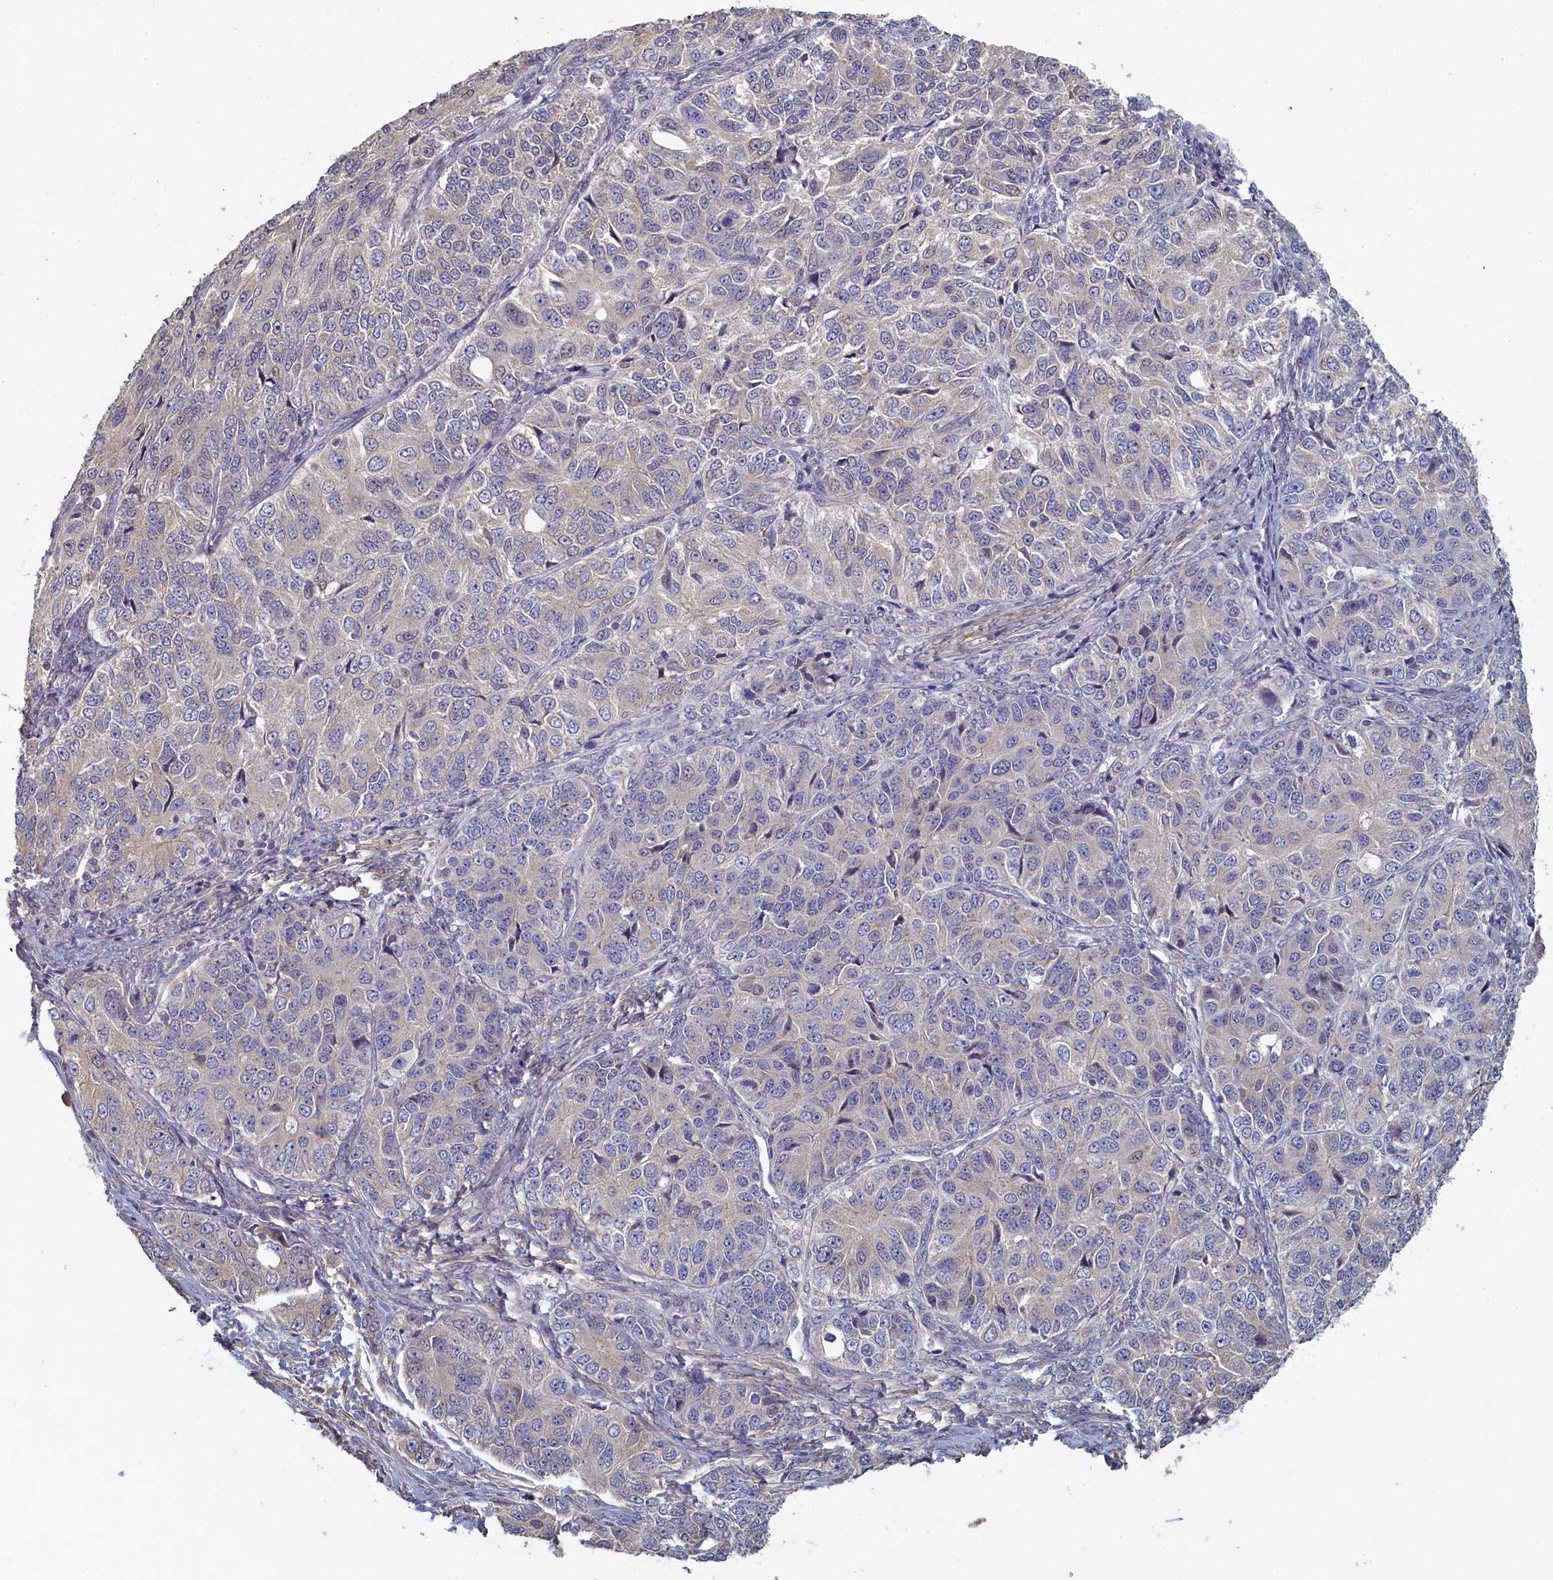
{"staining": {"intensity": "negative", "quantity": "none", "location": "none"}, "tissue": "ovarian cancer", "cell_type": "Tumor cells", "image_type": "cancer", "snomed": [{"axis": "morphology", "description": "Carcinoma, endometroid"}, {"axis": "topography", "description": "Ovary"}], "caption": "Endometroid carcinoma (ovarian) was stained to show a protein in brown. There is no significant staining in tumor cells.", "gene": "DIXDC1", "patient": {"sex": "female", "age": 51}}